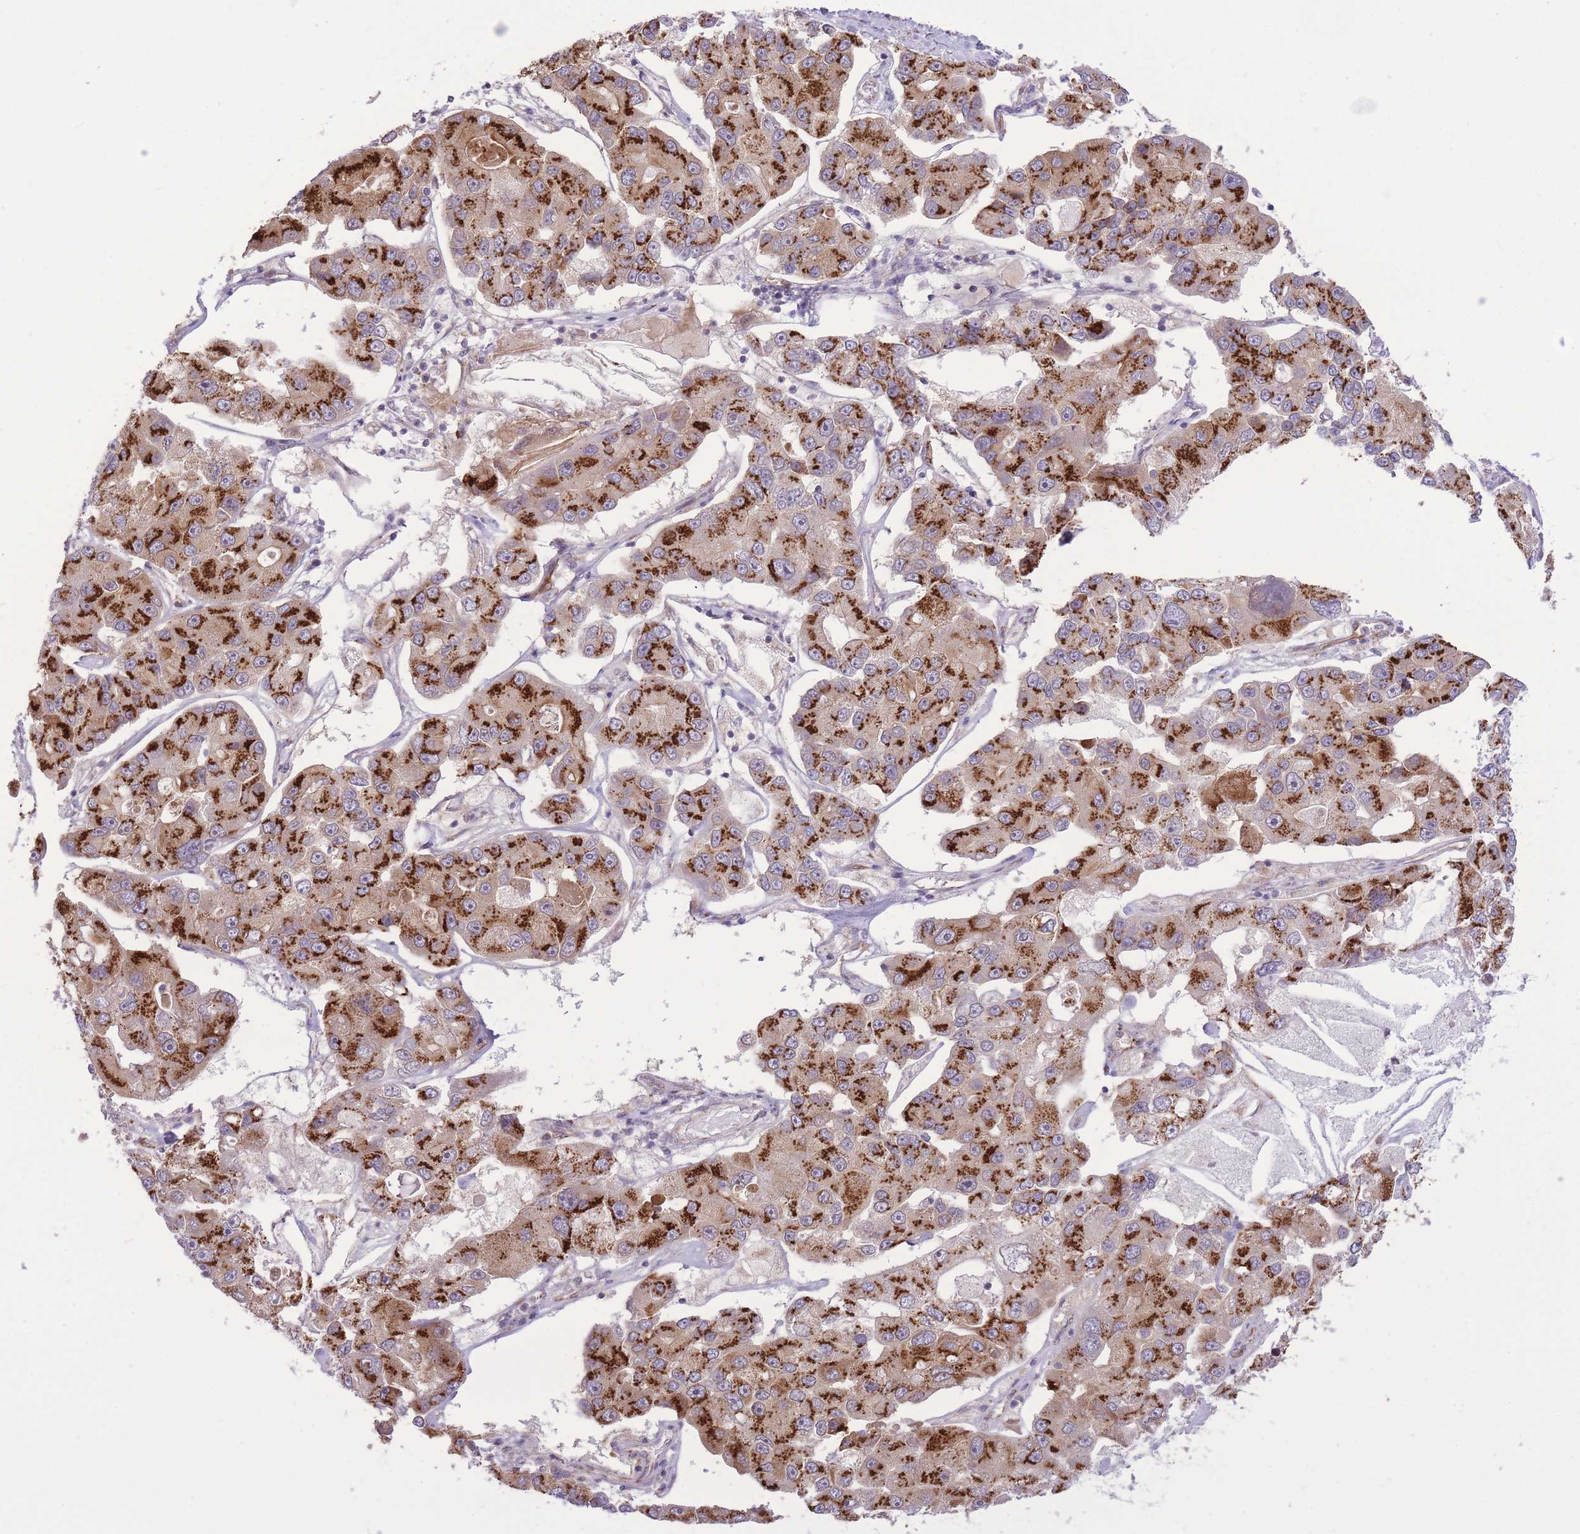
{"staining": {"intensity": "strong", "quantity": ">75%", "location": "cytoplasmic/membranous"}, "tissue": "lung cancer", "cell_type": "Tumor cells", "image_type": "cancer", "snomed": [{"axis": "morphology", "description": "Adenocarcinoma, NOS"}, {"axis": "topography", "description": "Lung"}], "caption": "Lung cancer (adenocarcinoma) stained with DAB (3,3'-diaminobenzidine) IHC exhibits high levels of strong cytoplasmic/membranous expression in approximately >75% of tumor cells. The staining was performed using DAB, with brown indicating positive protein expression. Nuclei are stained blue with hematoxylin.", "gene": "ZBED5", "patient": {"sex": "female", "age": 54}}